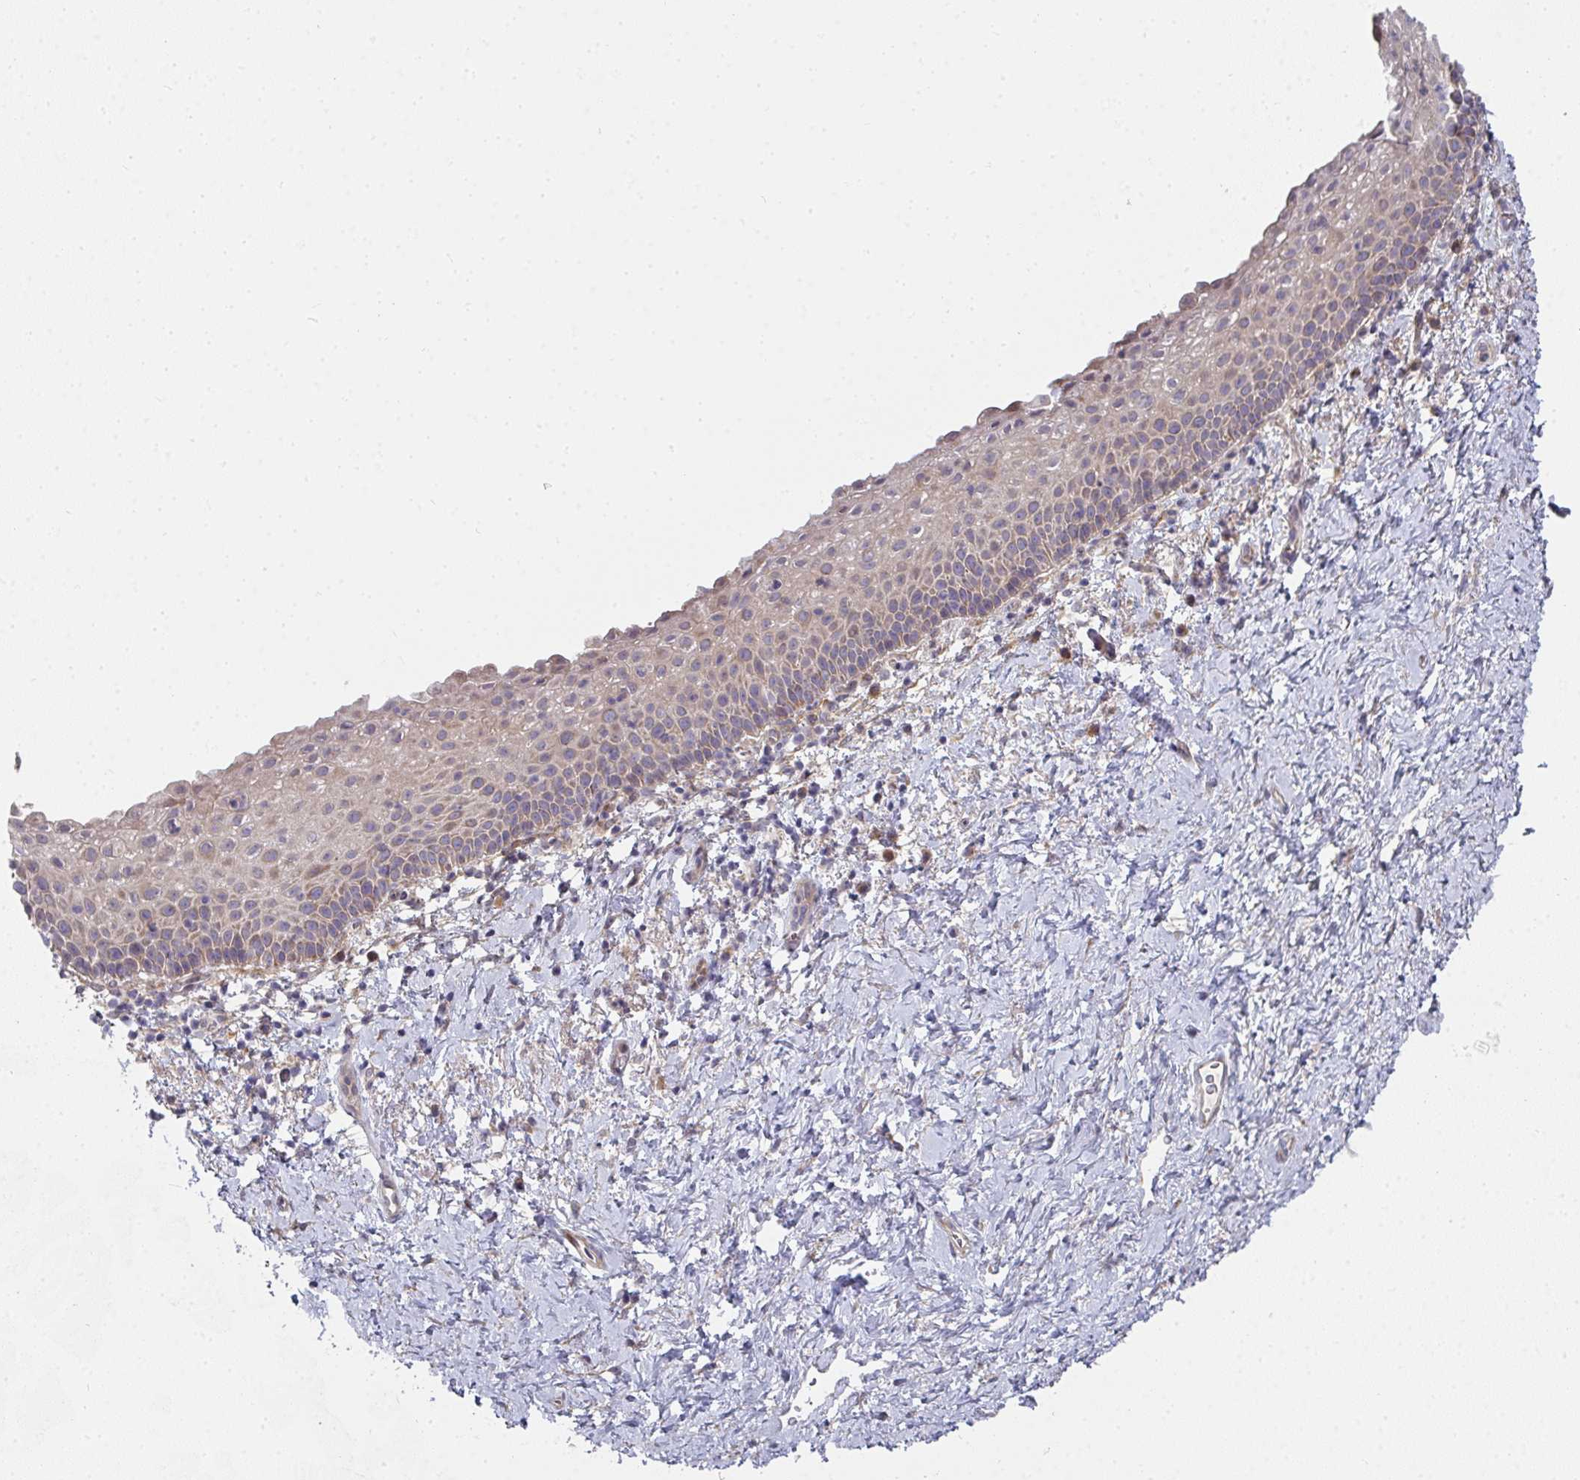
{"staining": {"intensity": "moderate", "quantity": "25%-75%", "location": "cytoplasmic/membranous"}, "tissue": "vagina", "cell_type": "Squamous epithelial cells", "image_type": "normal", "snomed": [{"axis": "morphology", "description": "Normal tissue, NOS"}, {"axis": "topography", "description": "Vagina"}], "caption": "A histopathology image of human vagina stained for a protein demonstrates moderate cytoplasmic/membranous brown staining in squamous epithelial cells. (IHC, brightfield microscopy, high magnification).", "gene": "RHEBL1", "patient": {"sex": "female", "age": 61}}